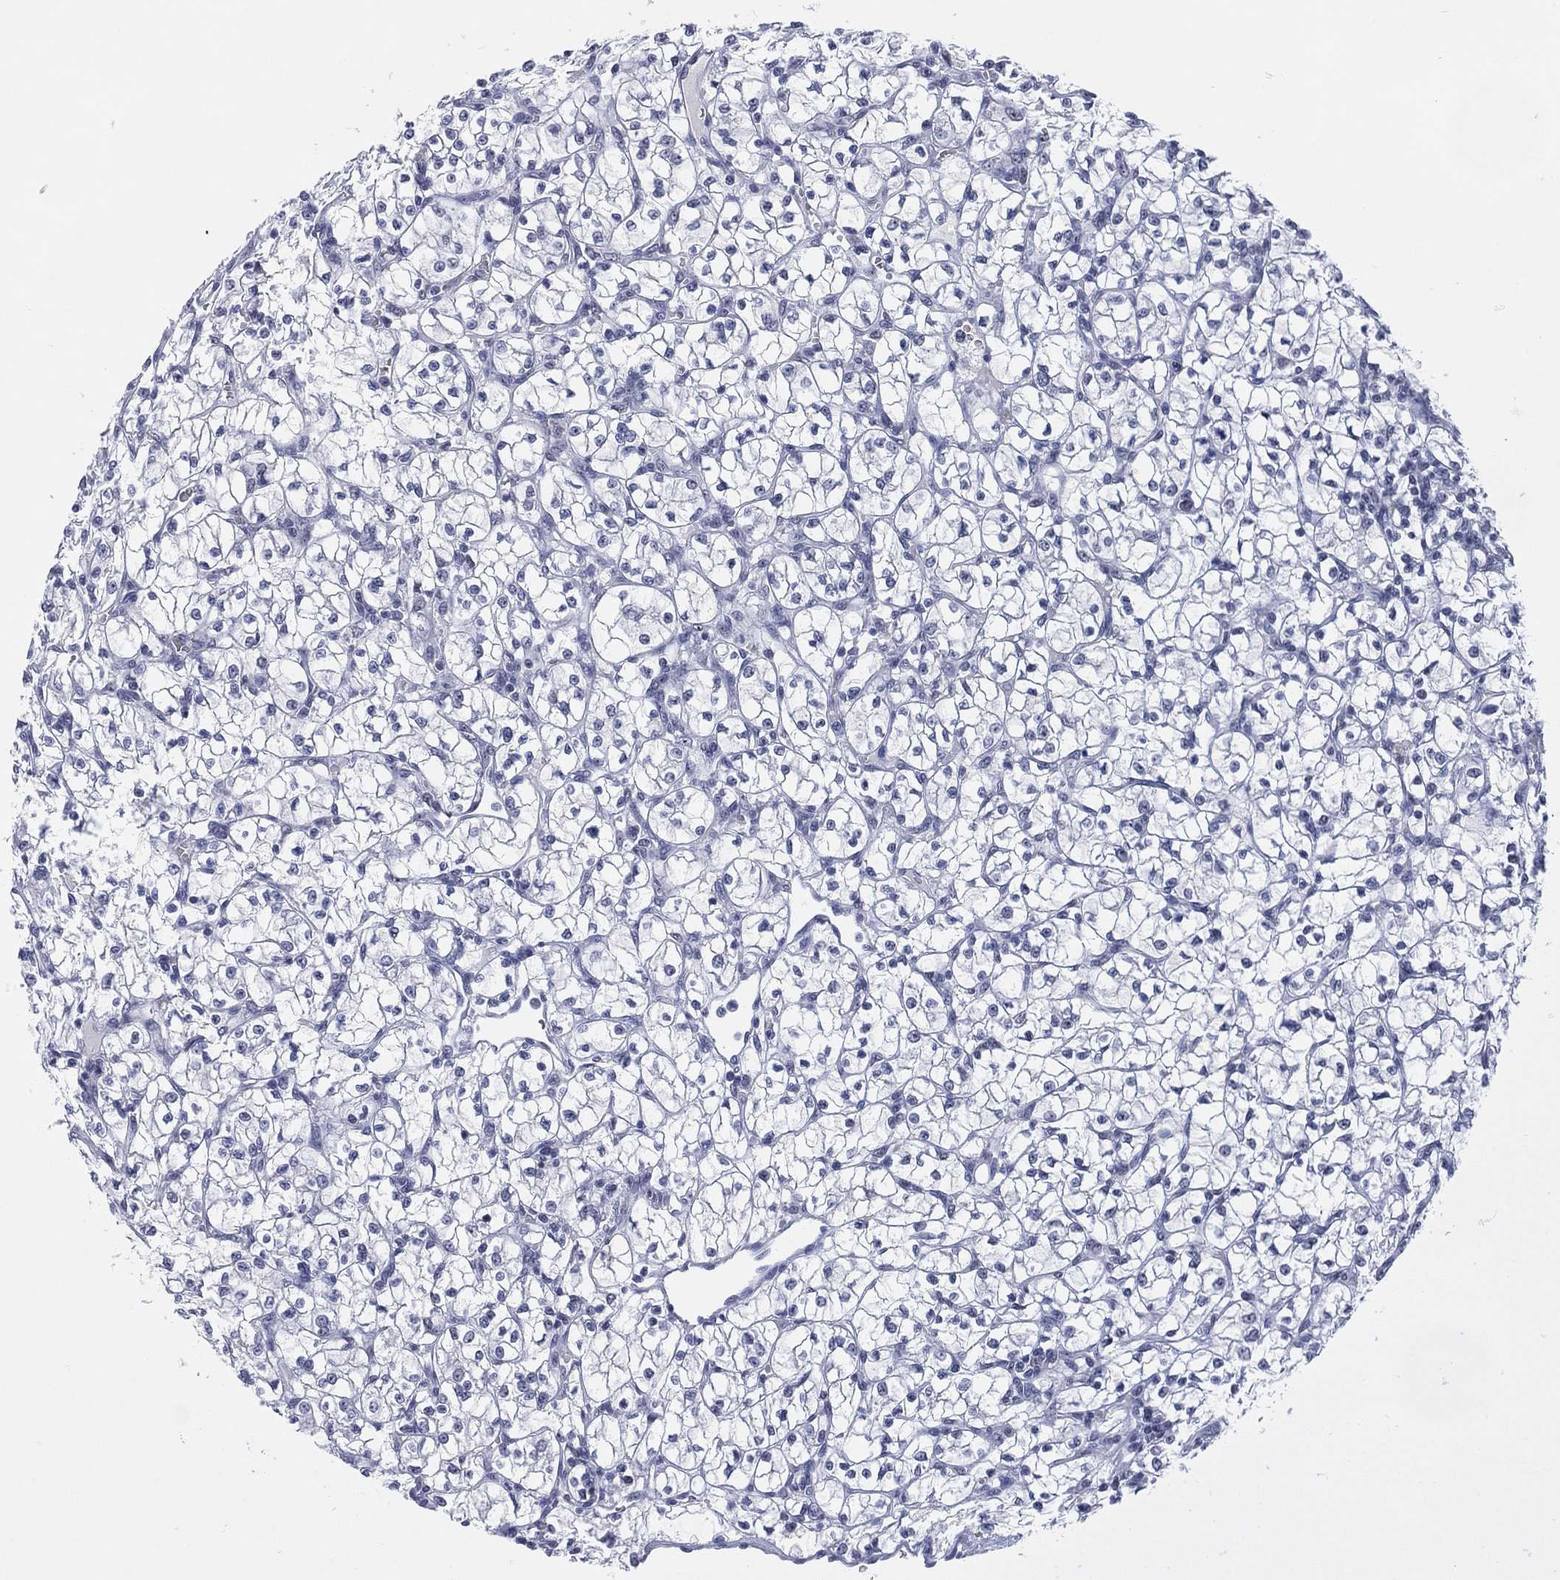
{"staining": {"intensity": "negative", "quantity": "none", "location": "none"}, "tissue": "renal cancer", "cell_type": "Tumor cells", "image_type": "cancer", "snomed": [{"axis": "morphology", "description": "Adenocarcinoma, NOS"}, {"axis": "topography", "description": "Kidney"}], "caption": "Immunohistochemistry (IHC) of human renal cancer (adenocarcinoma) displays no staining in tumor cells.", "gene": "MAPK8IP1", "patient": {"sex": "female", "age": 64}}